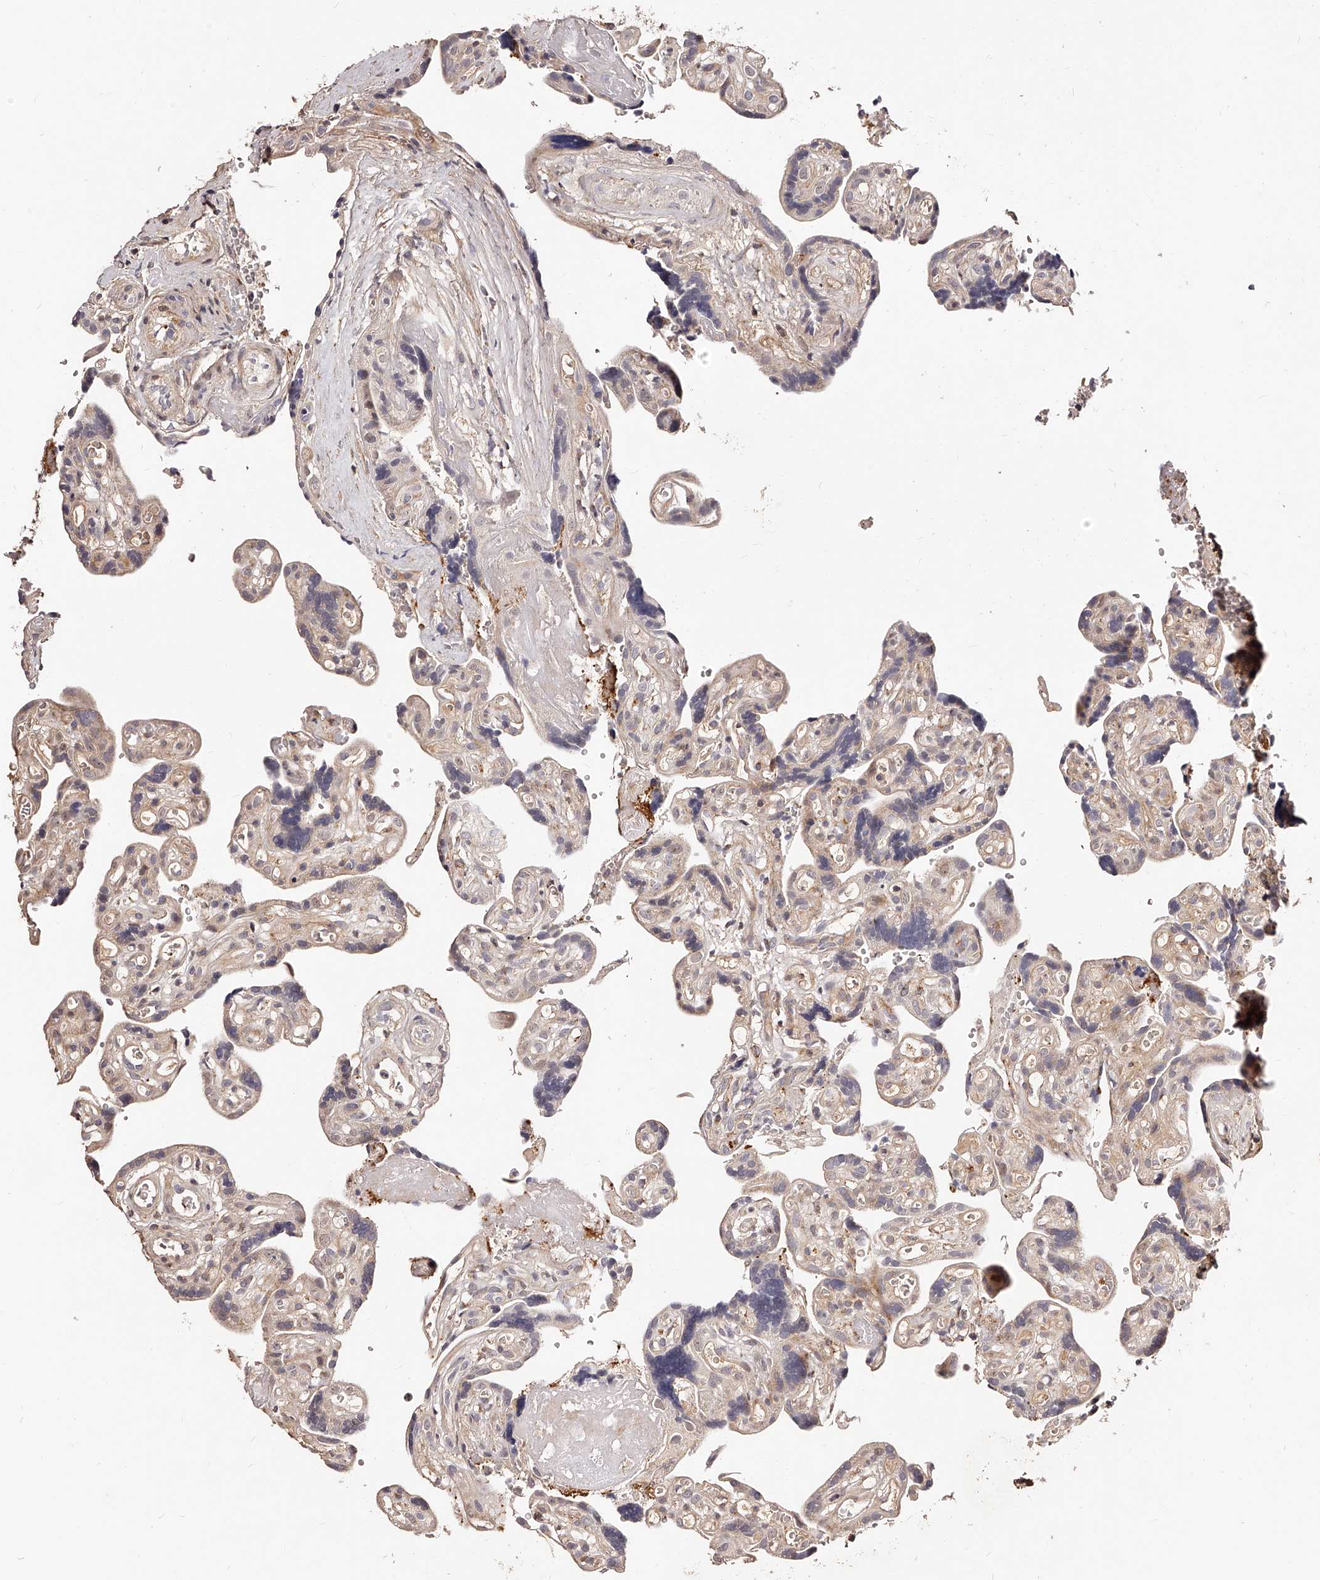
{"staining": {"intensity": "weak", "quantity": "<25%", "location": "cytoplasmic/membranous"}, "tissue": "placenta", "cell_type": "Decidual cells", "image_type": "normal", "snomed": [{"axis": "morphology", "description": "Normal tissue, NOS"}, {"axis": "topography", "description": "Placenta"}], "caption": "Immunohistochemical staining of benign placenta reveals no significant positivity in decidual cells. (Brightfield microscopy of DAB (3,3'-diaminobenzidine) immunohistochemistry at high magnification).", "gene": "ZNF502", "patient": {"sex": "female", "age": 30}}